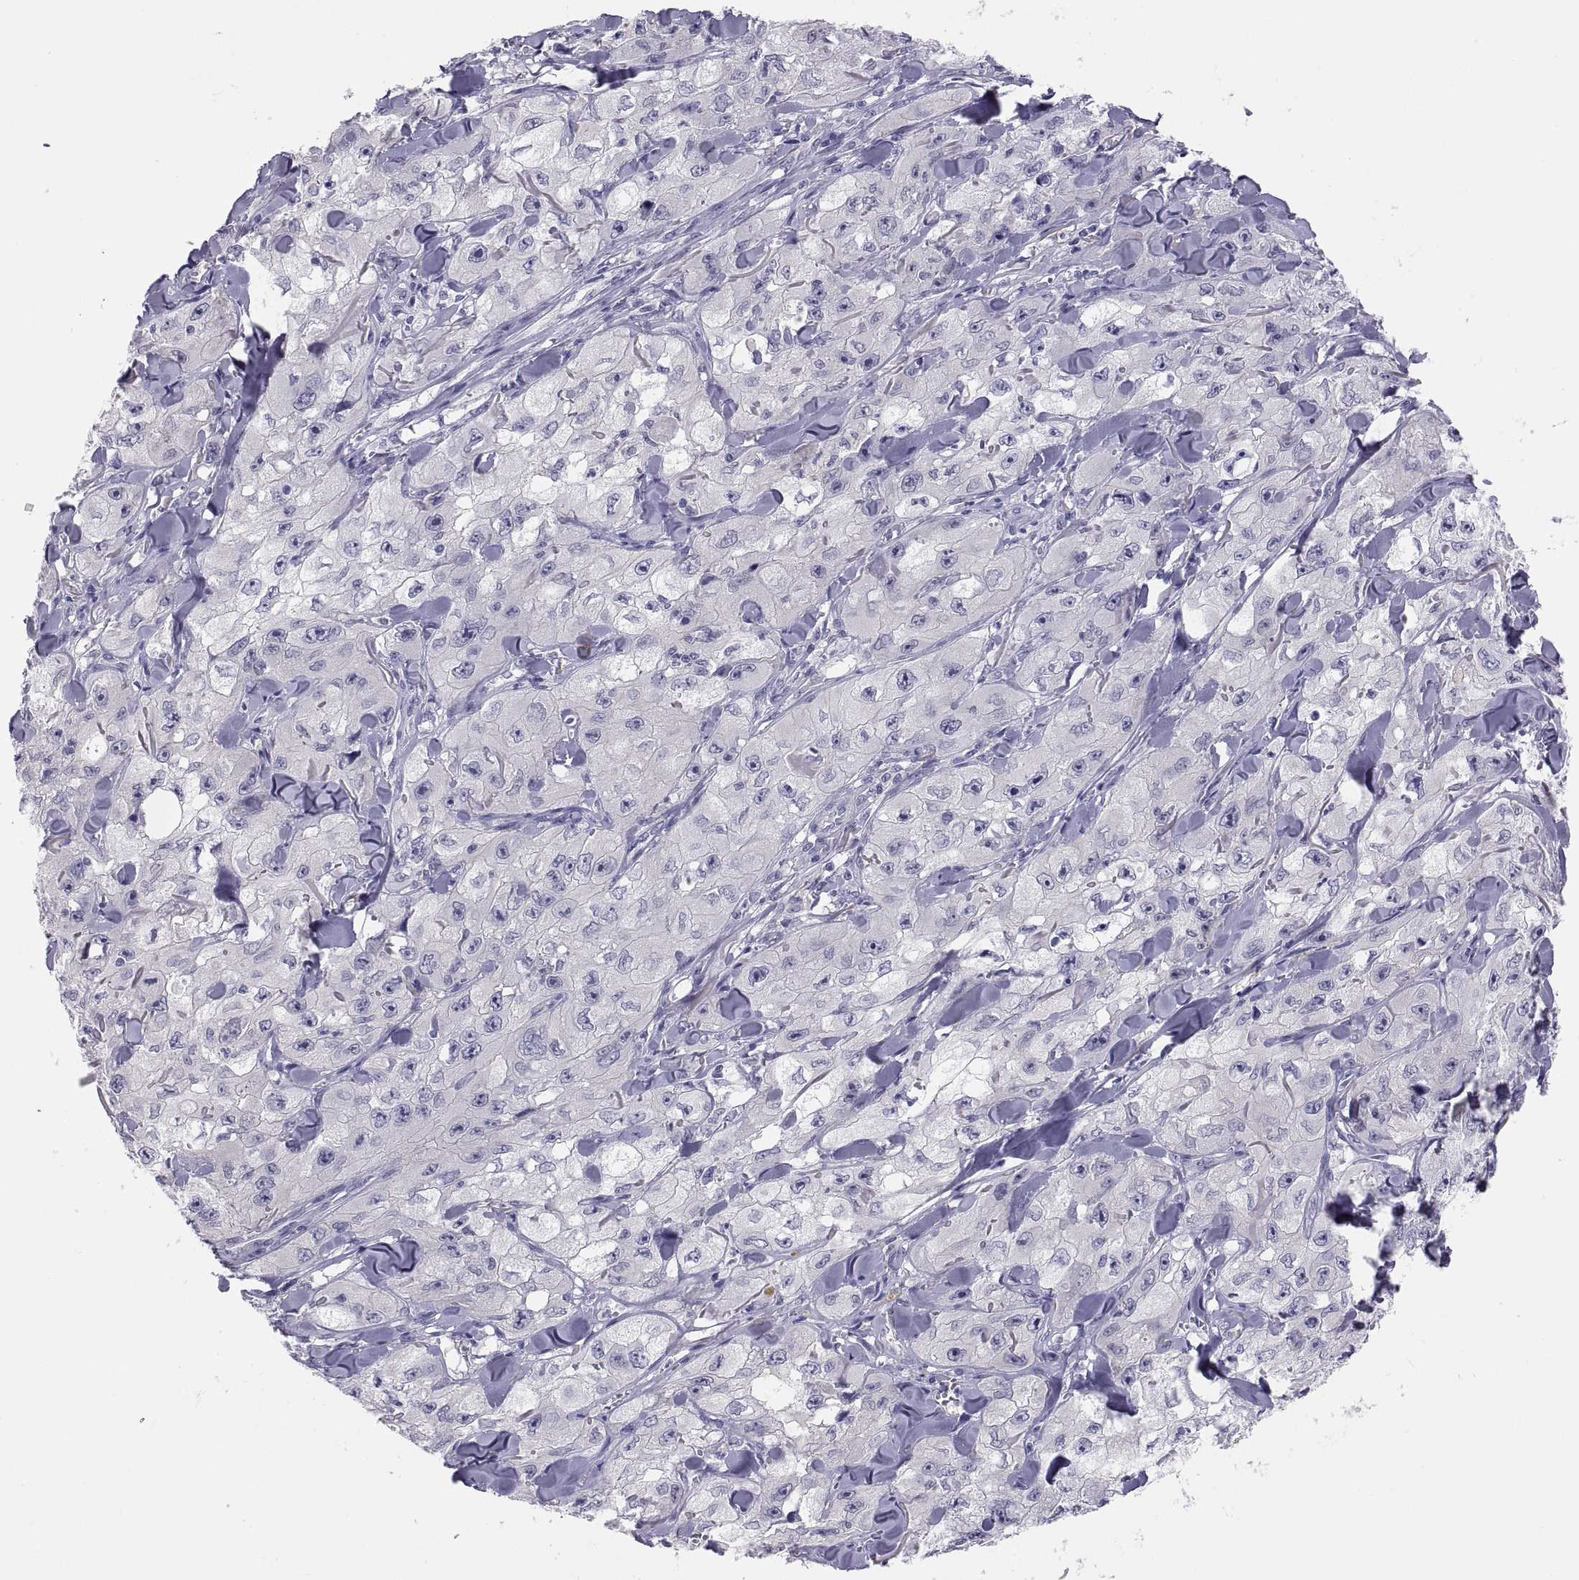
{"staining": {"intensity": "negative", "quantity": "none", "location": "none"}, "tissue": "skin cancer", "cell_type": "Tumor cells", "image_type": "cancer", "snomed": [{"axis": "morphology", "description": "Squamous cell carcinoma, NOS"}, {"axis": "topography", "description": "Skin"}, {"axis": "topography", "description": "Subcutis"}], "caption": "This is an IHC image of skin cancer (squamous cell carcinoma). There is no expression in tumor cells.", "gene": "STRC", "patient": {"sex": "male", "age": 73}}